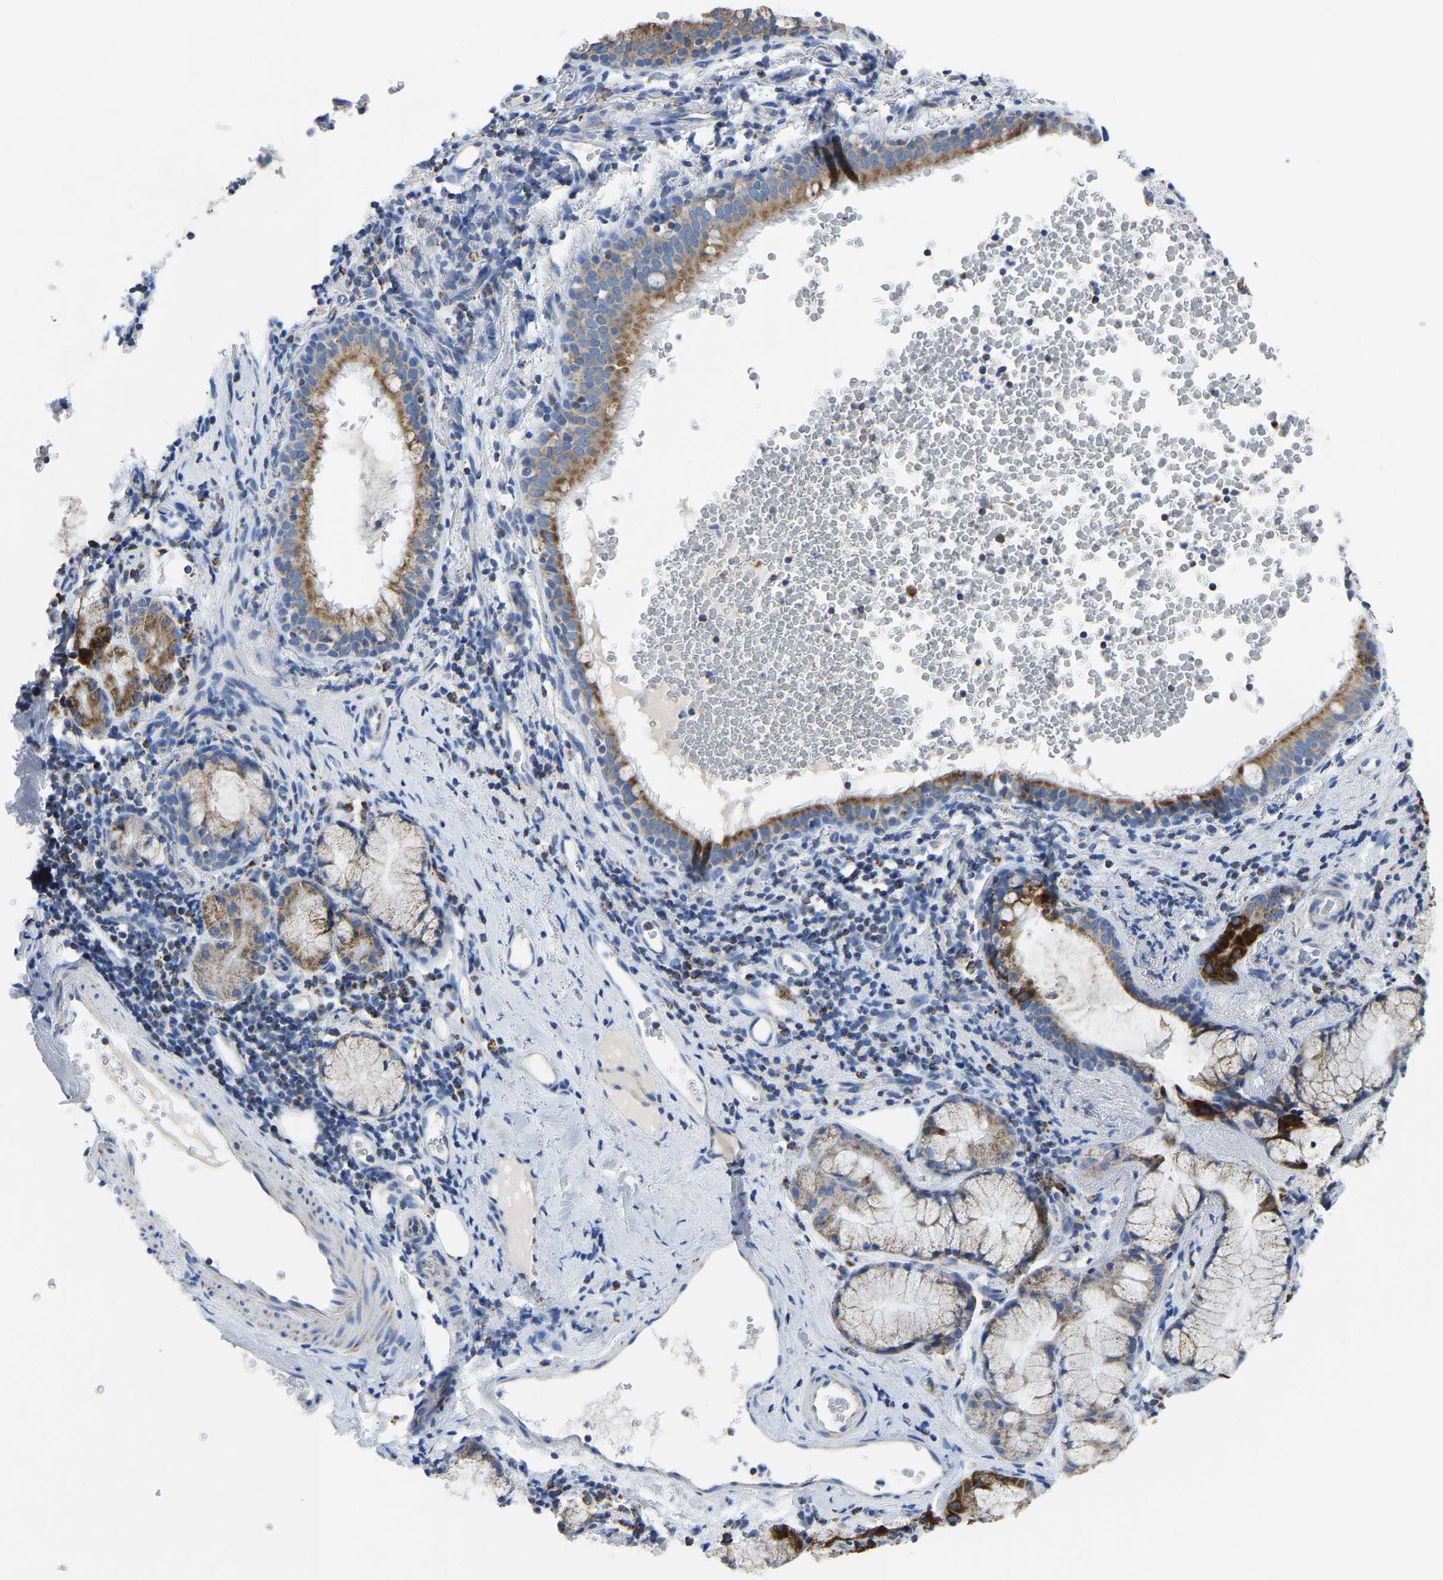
{"staining": {"intensity": "moderate", "quantity": ">75%", "location": "cytoplasmic/membranous"}, "tissue": "bronchus", "cell_type": "Respiratory epithelial cells", "image_type": "normal", "snomed": [{"axis": "morphology", "description": "Normal tissue, NOS"}, {"axis": "morphology", "description": "Inflammation, NOS"}, {"axis": "topography", "description": "Cartilage tissue"}, {"axis": "topography", "description": "Bronchus"}], "caption": "This photomicrograph reveals IHC staining of benign bronchus, with medium moderate cytoplasmic/membranous staining in about >75% of respiratory epithelial cells.", "gene": "ETFA", "patient": {"sex": "male", "age": 77}}